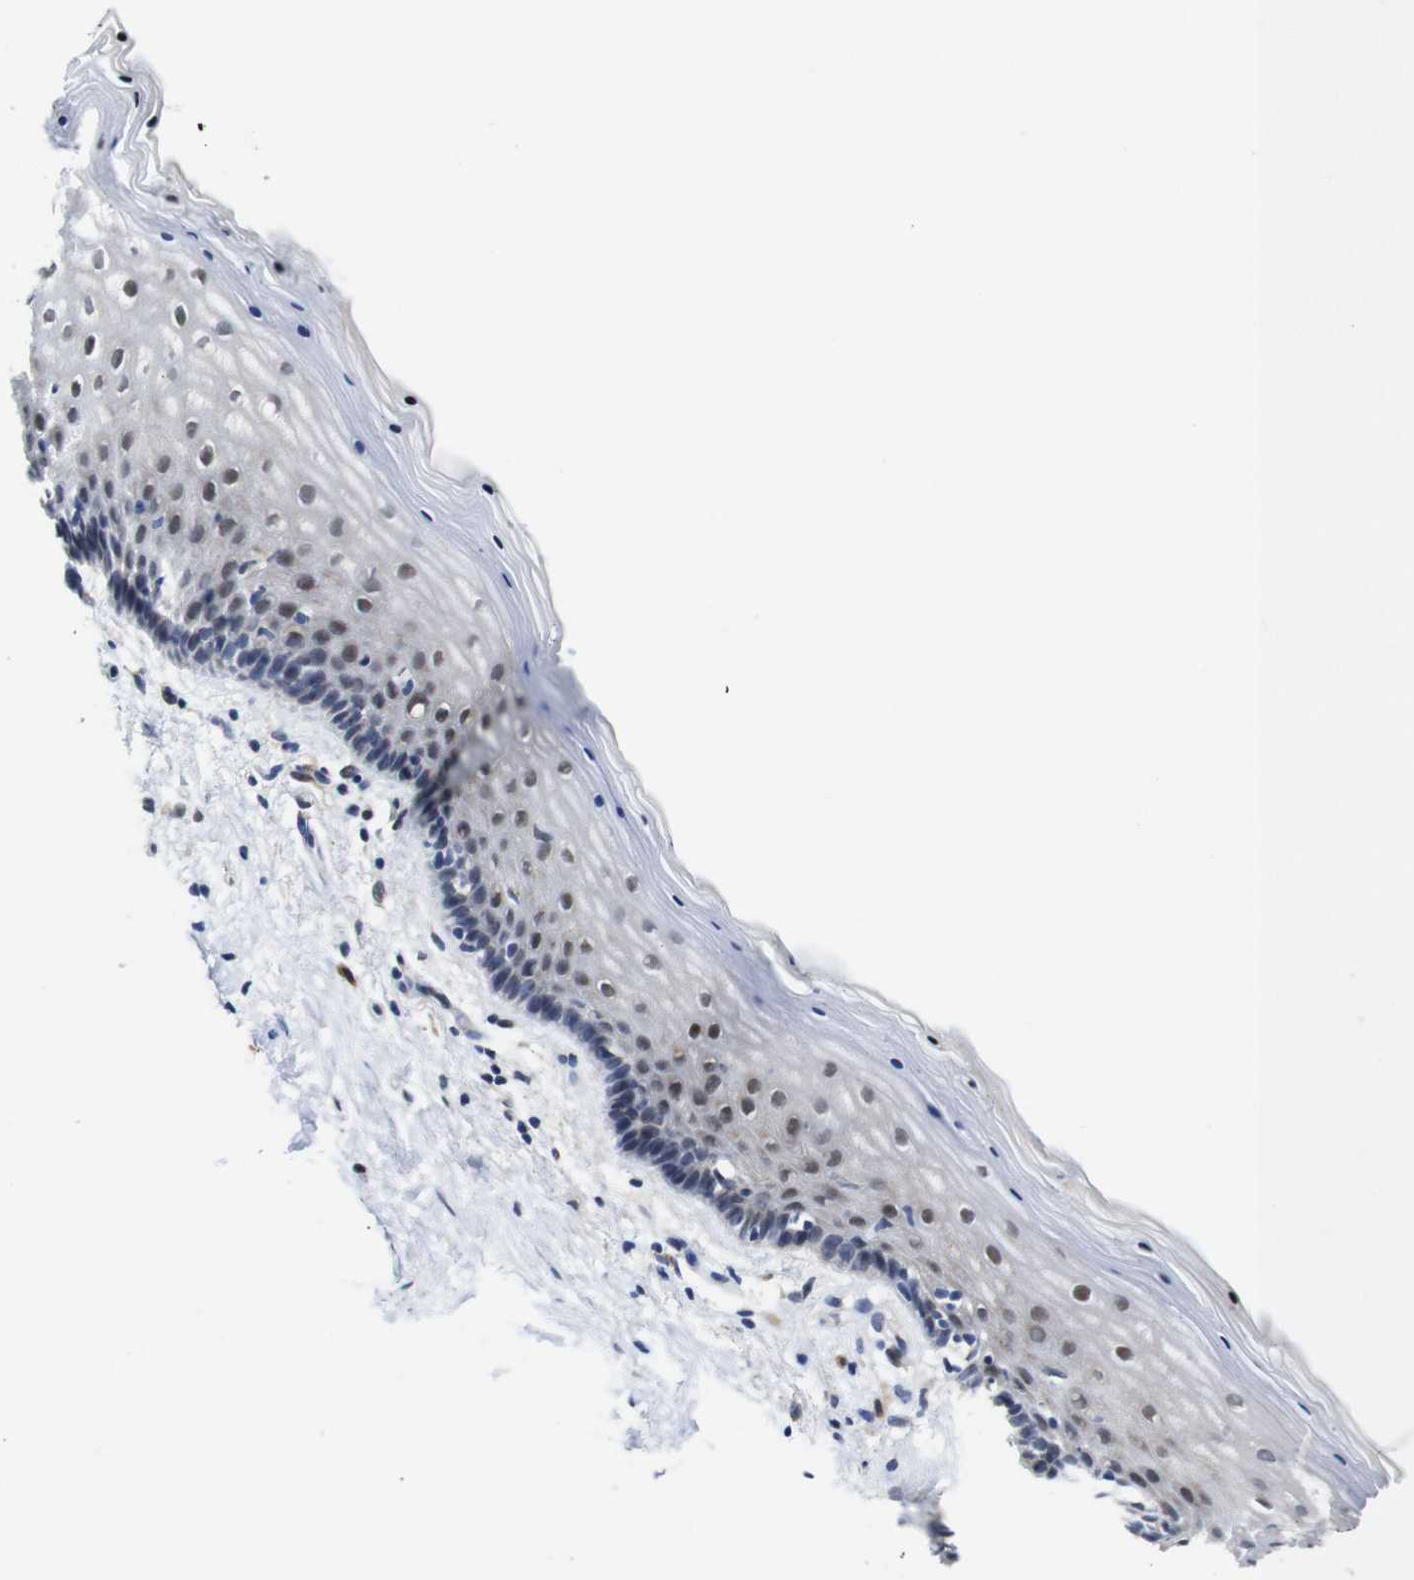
{"staining": {"intensity": "strong", "quantity": "<25%", "location": "nuclear"}, "tissue": "vagina", "cell_type": "Squamous epithelial cells", "image_type": "normal", "snomed": [{"axis": "morphology", "description": "Normal tissue, NOS"}, {"axis": "topography", "description": "Vagina"}], "caption": "Protein staining of benign vagina displays strong nuclear expression in about <25% of squamous epithelial cells.", "gene": "FURIN", "patient": {"sex": "female", "age": 44}}